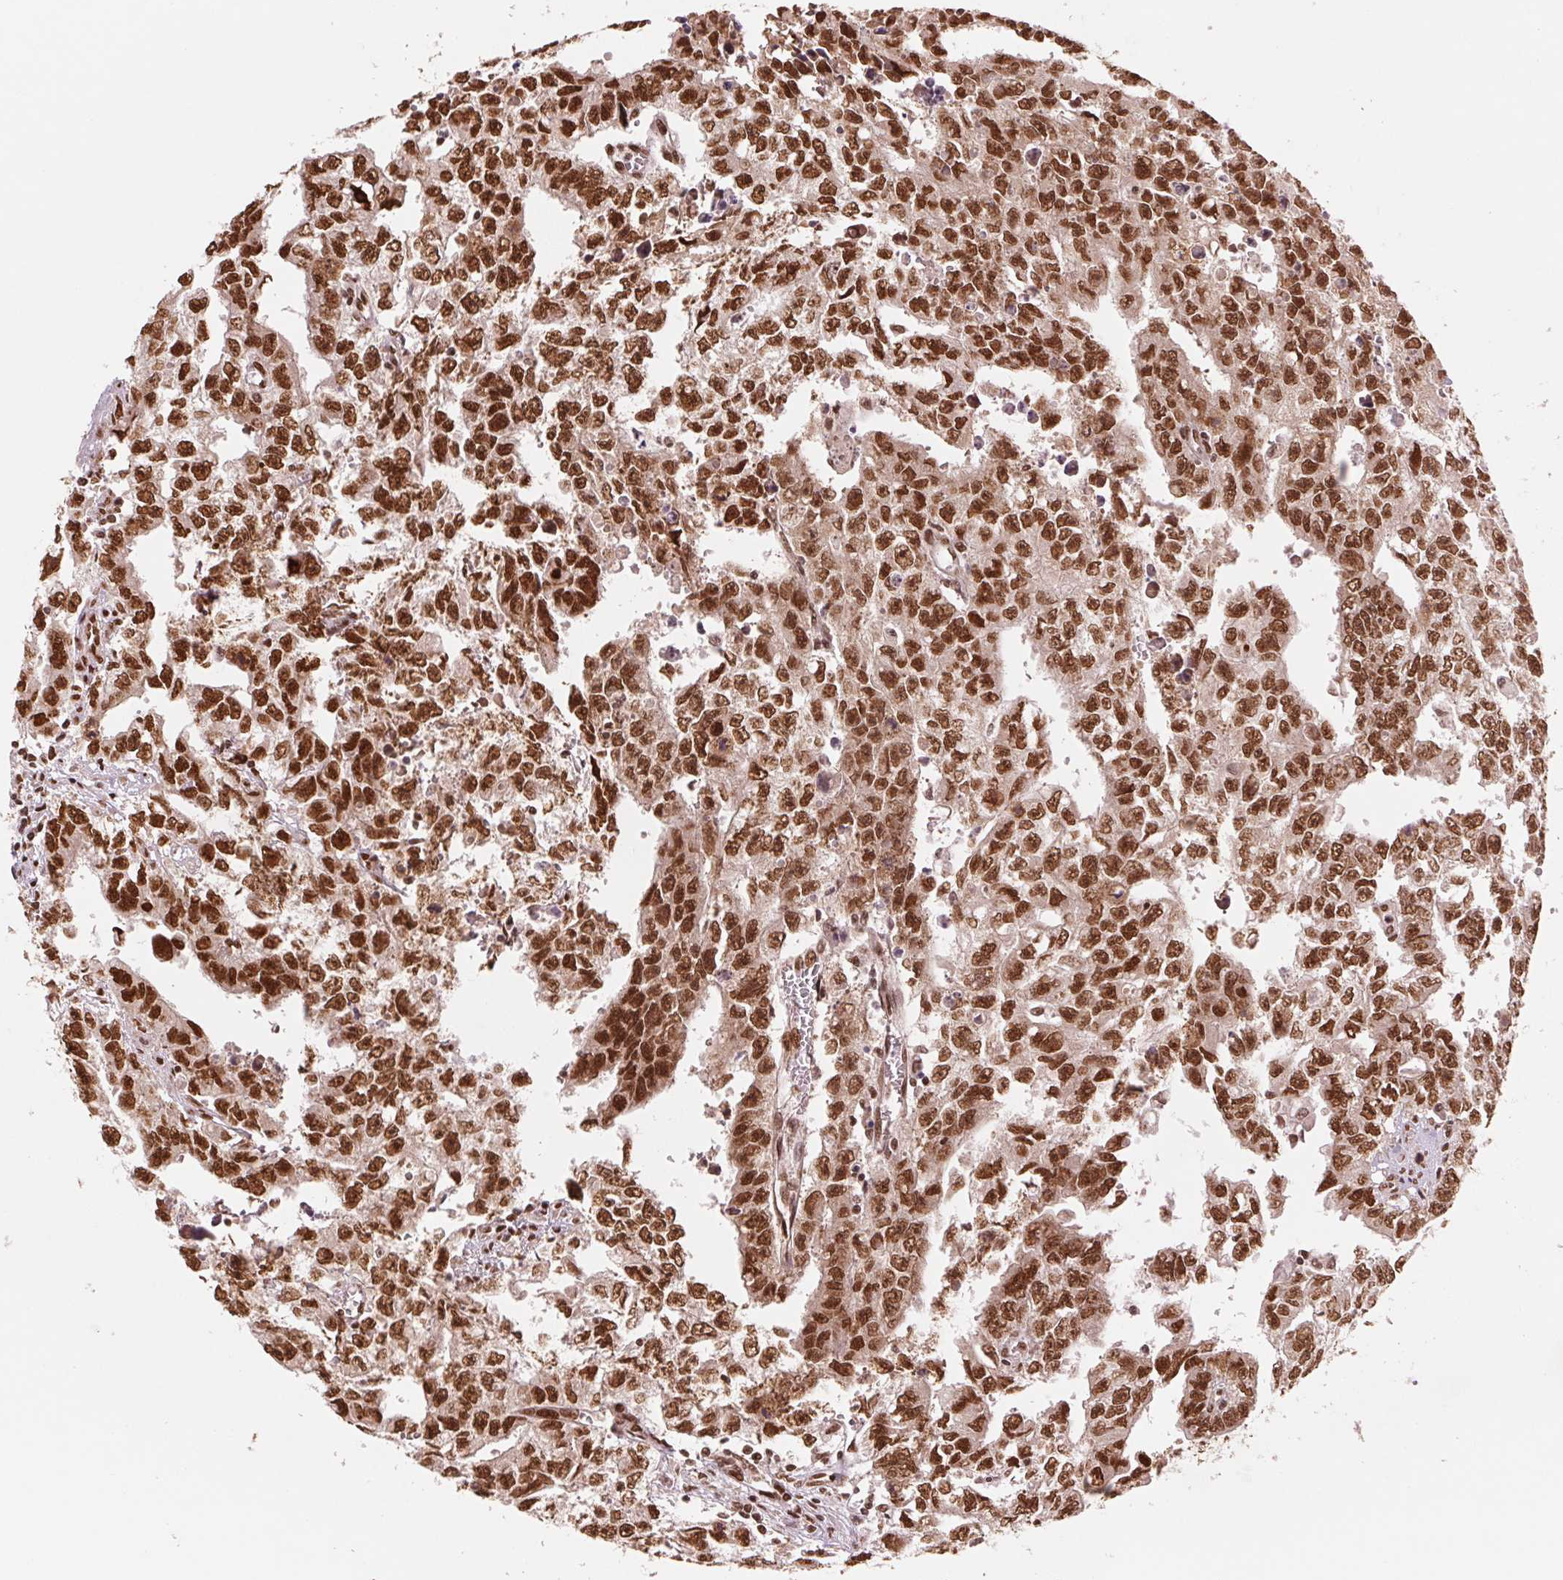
{"staining": {"intensity": "strong", "quantity": ">75%", "location": "nuclear"}, "tissue": "testis cancer", "cell_type": "Tumor cells", "image_type": "cancer", "snomed": [{"axis": "morphology", "description": "Carcinoma, Embryonal, NOS"}, {"axis": "morphology", "description": "Teratoma, malignant, NOS"}, {"axis": "topography", "description": "Testis"}], "caption": "Testis malignant teratoma stained for a protein displays strong nuclear positivity in tumor cells.", "gene": "TTLL9", "patient": {"sex": "male", "age": 24}}